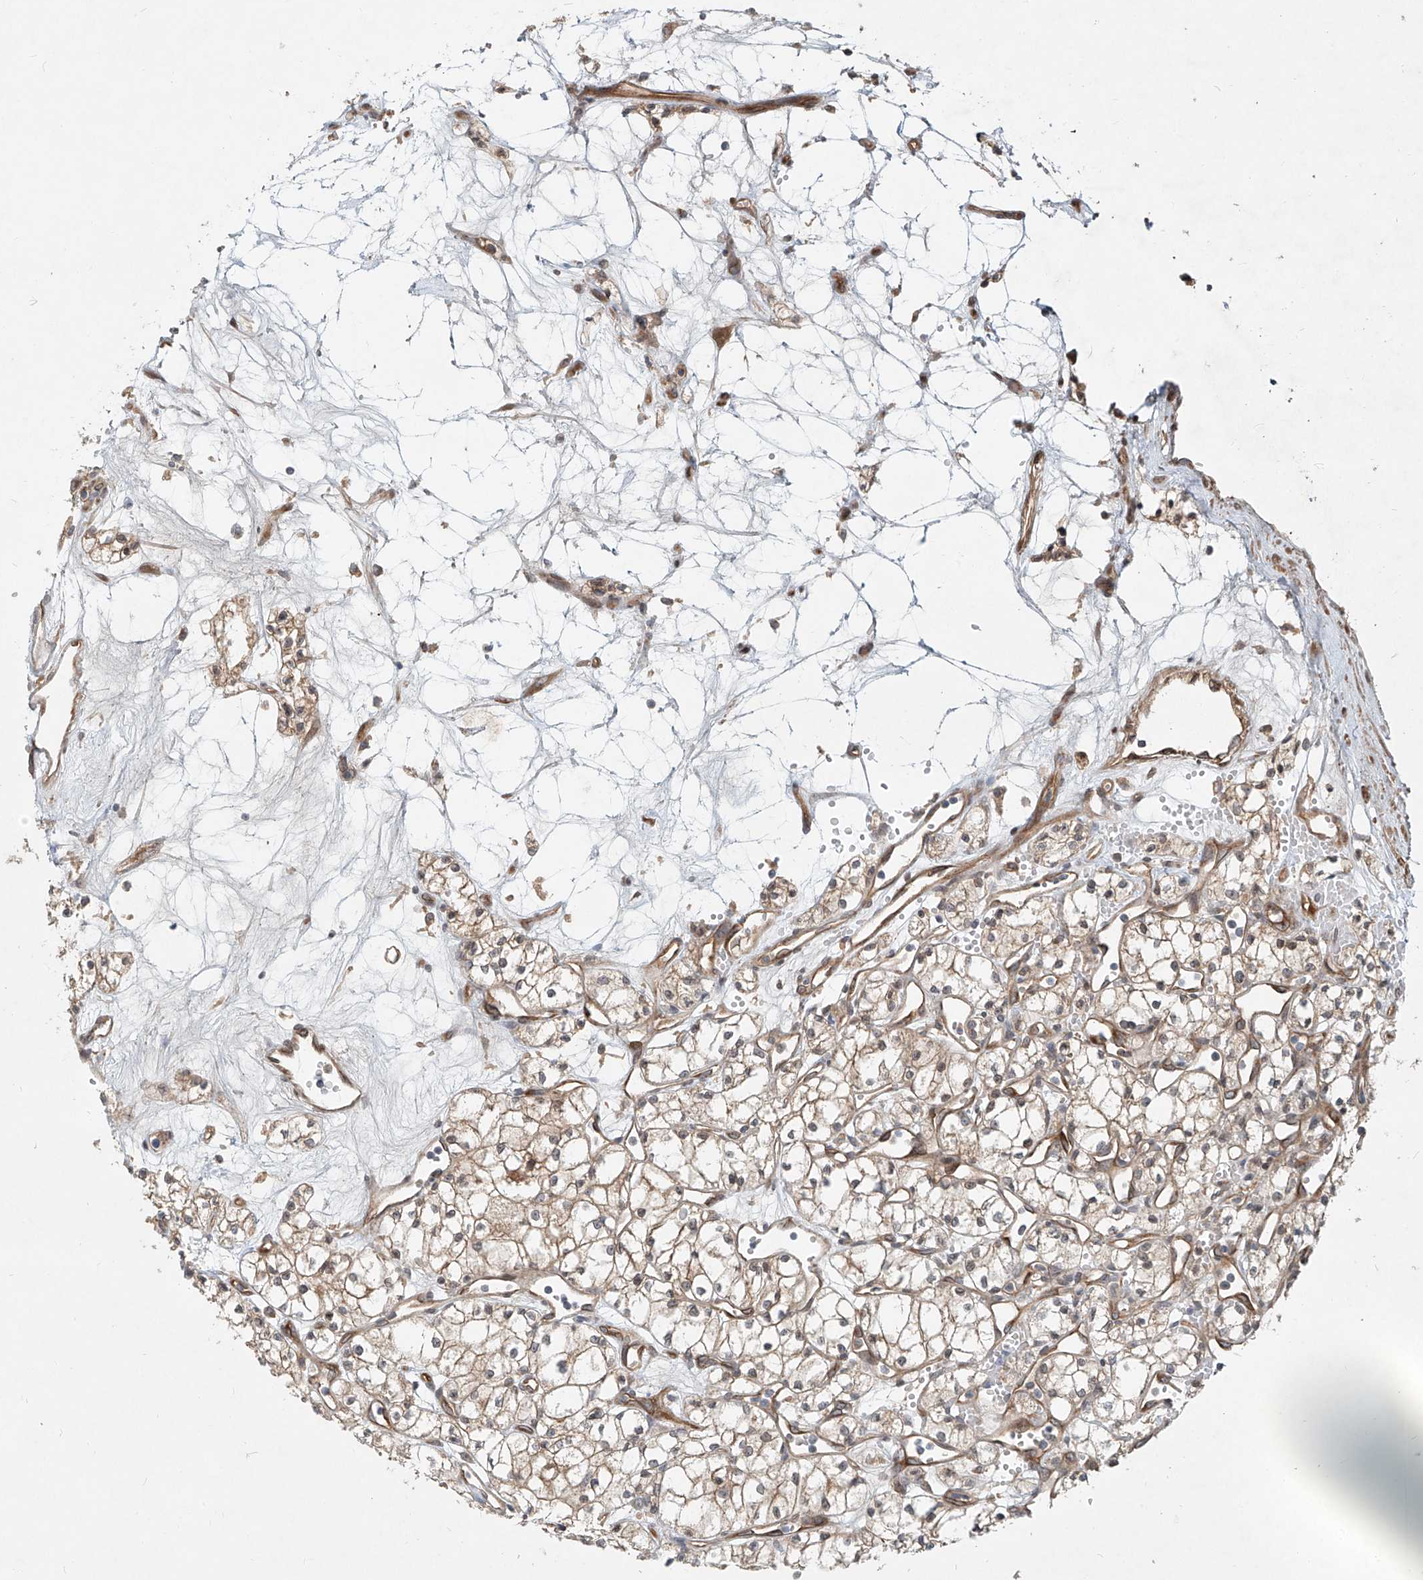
{"staining": {"intensity": "moderate", "quantity": ">75%", "location": "cytoplasmic/membranous"}, "tissue": "renal cancer", "cell_type": "Tumor cells", "image_type": "cancer", "snomed": [{"axis": "morphology", "description": "Adenocarcinoma, NOS"}, {"axis": "topography", "description": "Kidney"}], "caption": "Renal cancer was stained to show a protein in brown. There is medium levels of moderate cytoplasmic/membranous staining in approximately >75% of tumor cells.", "gene": "SASH1", "patient": {"sex": "male", "age": 59}}